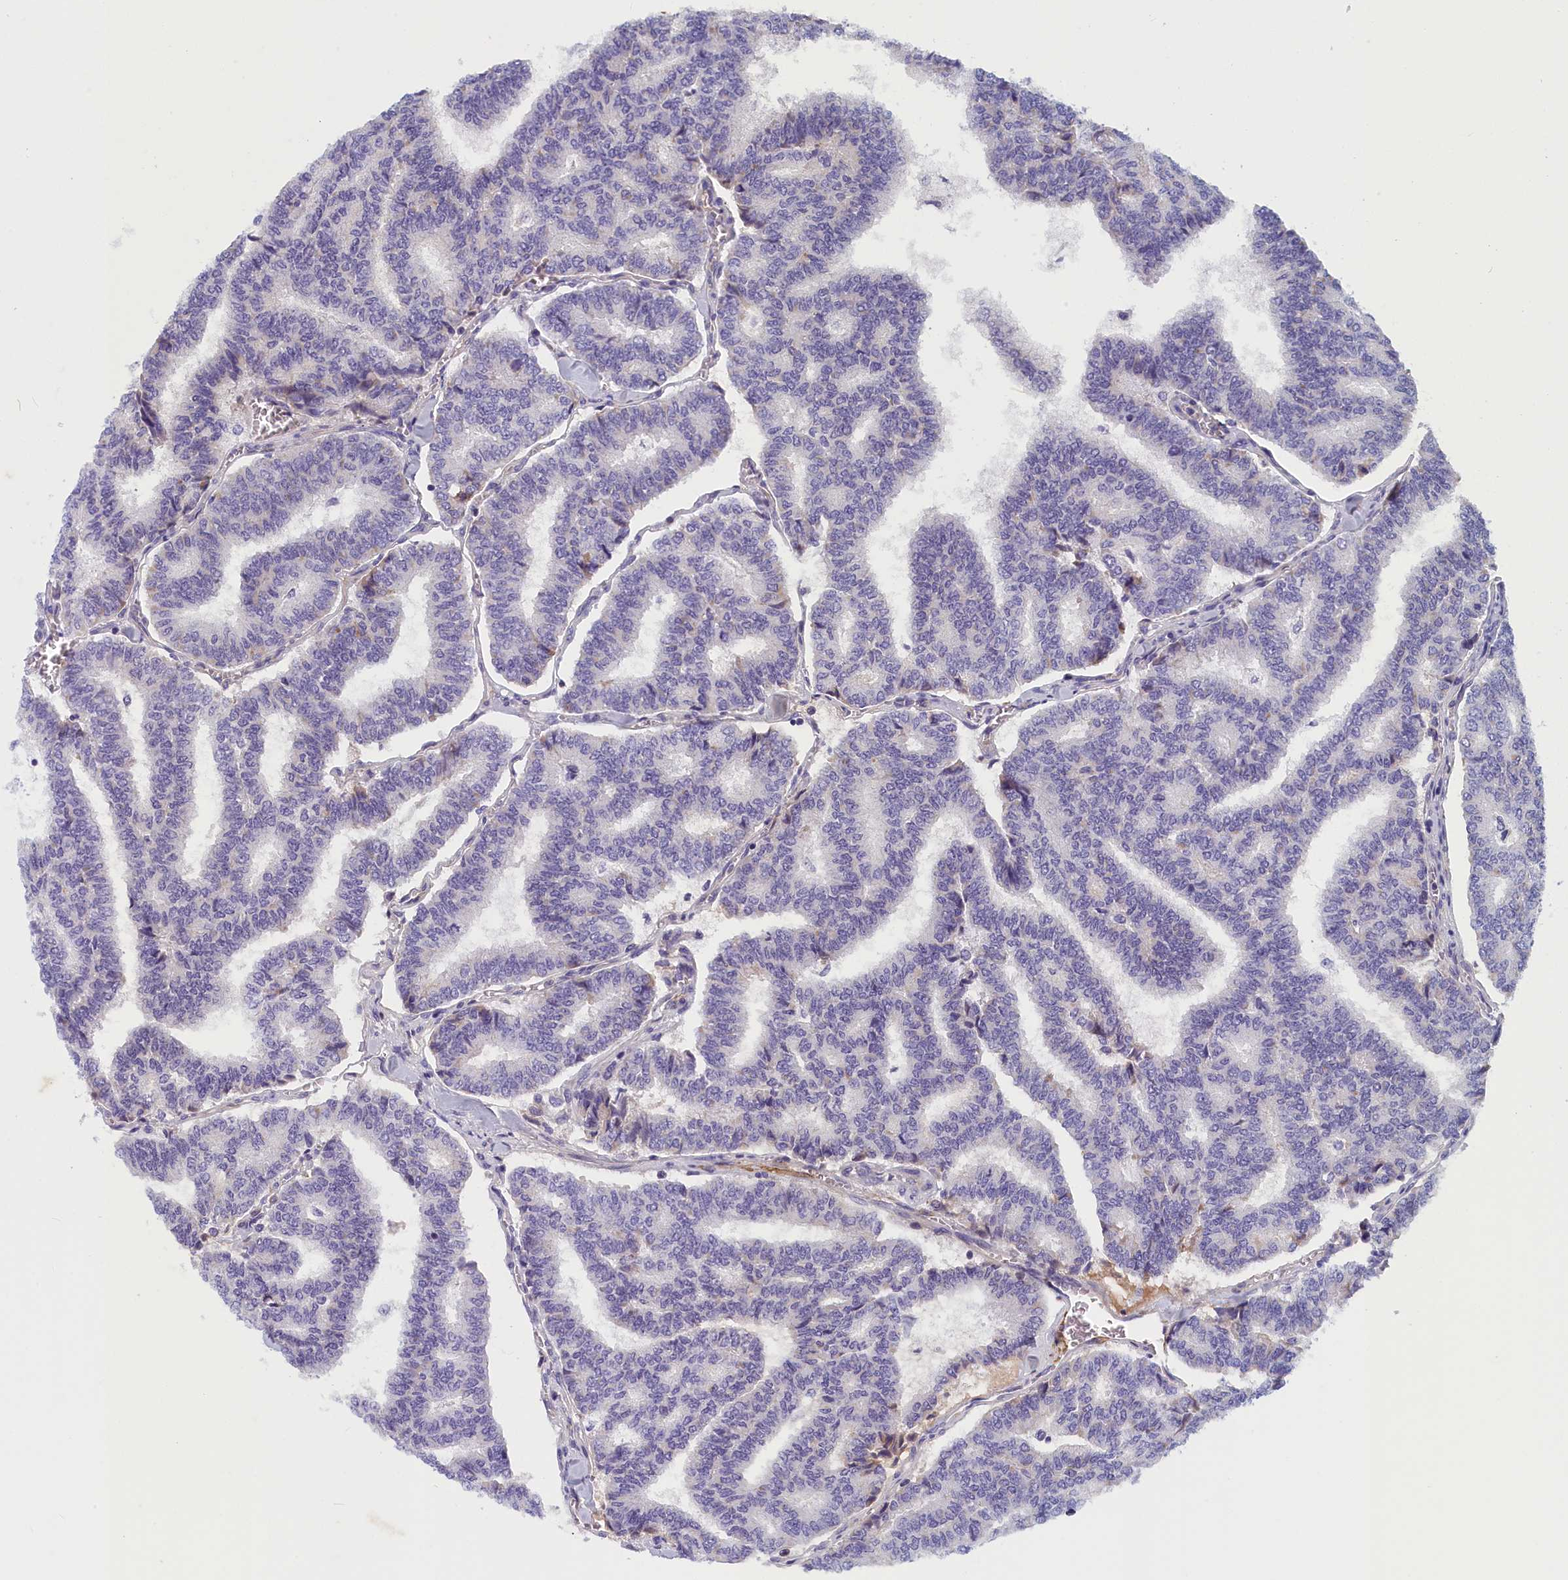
{"staining": {"intensity": "negative", "quantity": "none", "location": "none"}, "tissue": "thyroid cancer", "cell_type": "Tumor cells", "image_type": "cancer", "snomed": [{"axis": "morphology", "description": "Papillary adenocarcinoma, NOS"}, {"axis": "topography", "description": "Thyroid gland"}], "caption": "Image shows no protein expression in tumor cells of thyroid cancer (papillary adenocarcinoma) tissue. (DAB (3,3'-diaminobenzidine) immunohistochemistry (IHC) with hematoxylin counter stain).", "gene": "BCL2L13", "patient": {"sex": "female", "age": 35}}